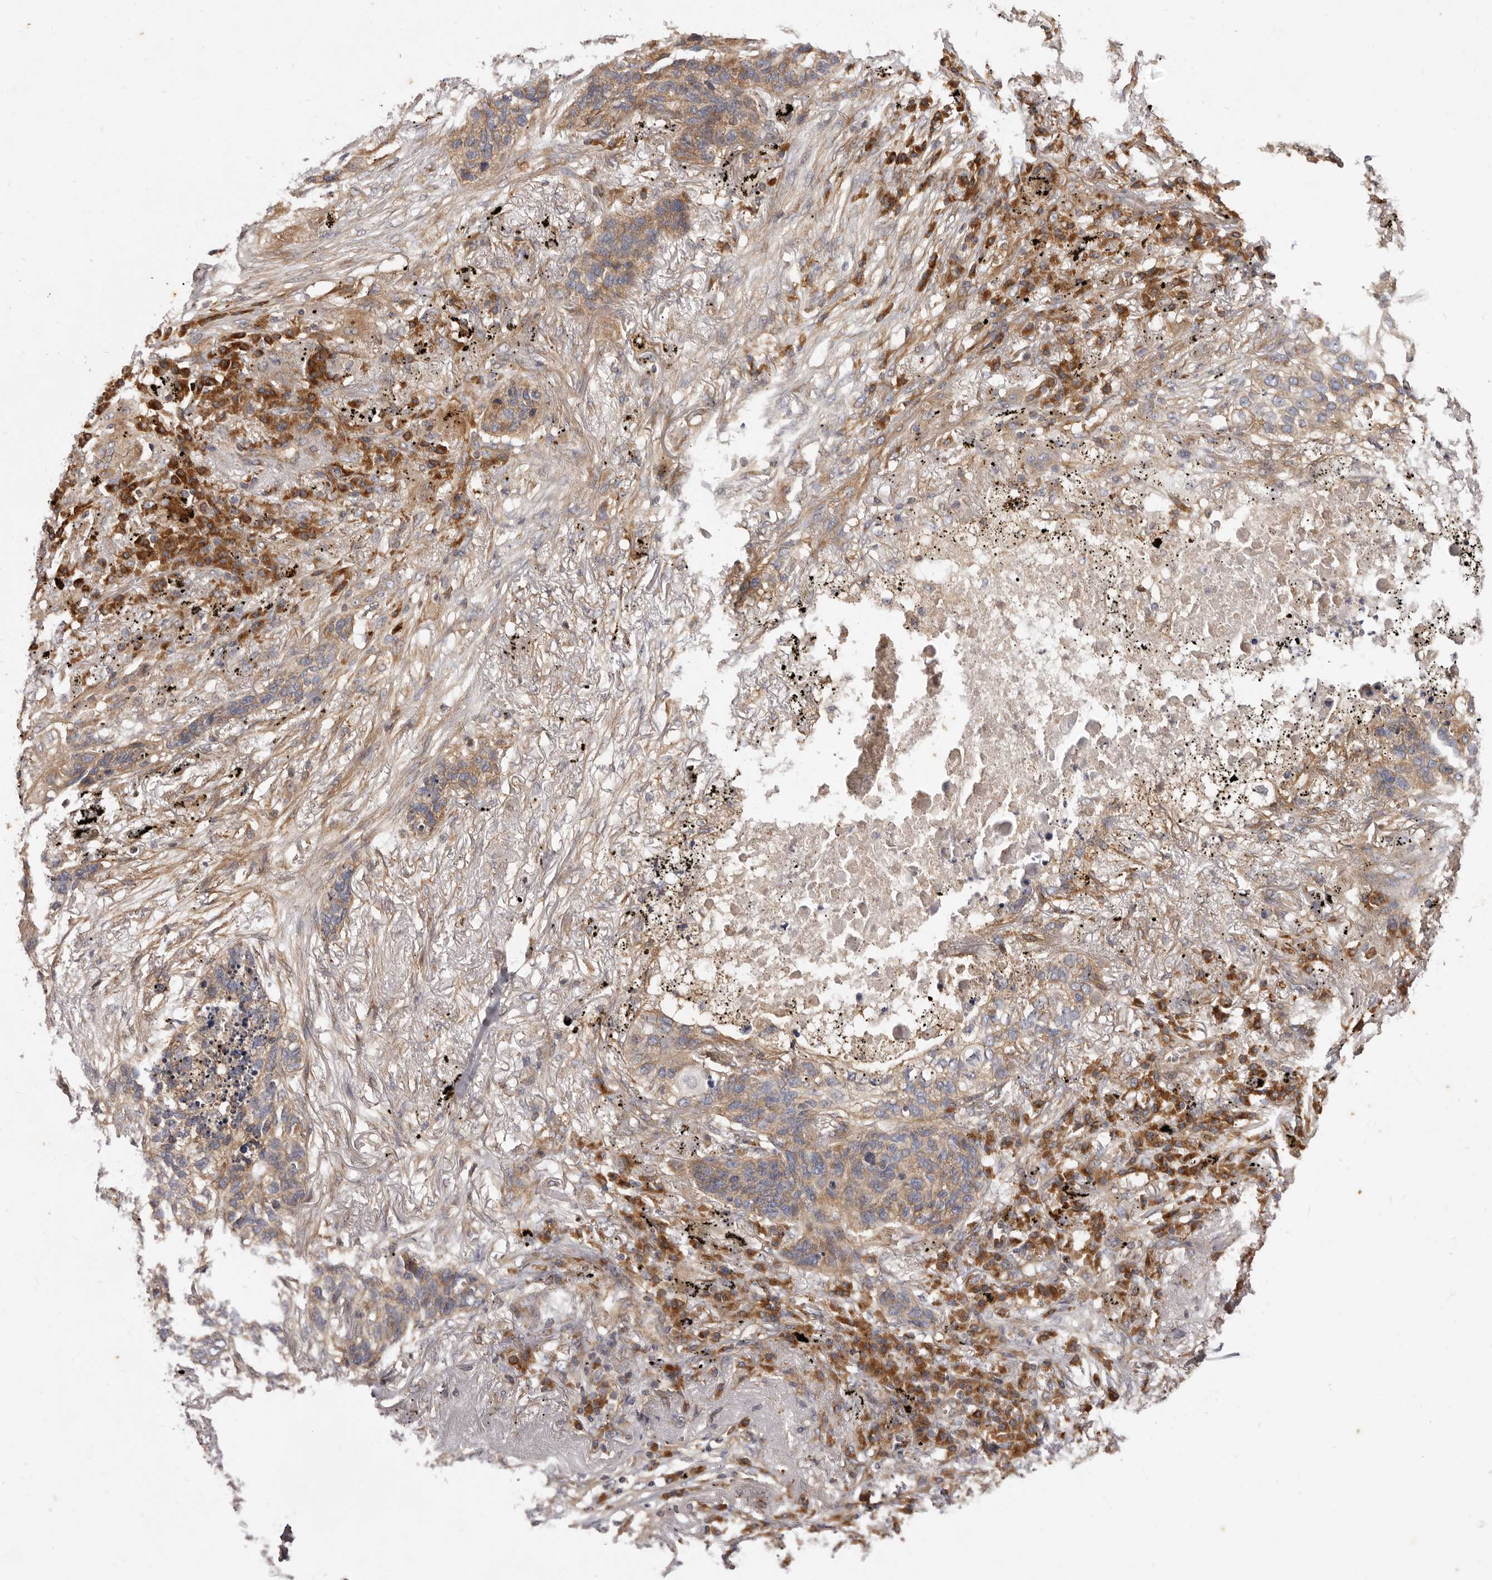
{"staining": {"intensity": "moderate", "quantity": ">75%", "location": "cytoplasmic/membranous"}, "tissue": "lung cancer", "cell_type": "Tumor cells", "image_type": "cancer", "snomed": [{"axis": "morphology", "description": "Squamous cell carcinoma, NOS"}, {"axis": "topography", "description": "Lung"}], "caption": "Immunohistochemical staining of lung squamous cell carcinoma displays medium levels of moderate cytoplasmic/membranous protein staining in about >75% of tumor cells.", "gene": "ADAMTS20", "patient": {"sex": "female", "age": 63}}